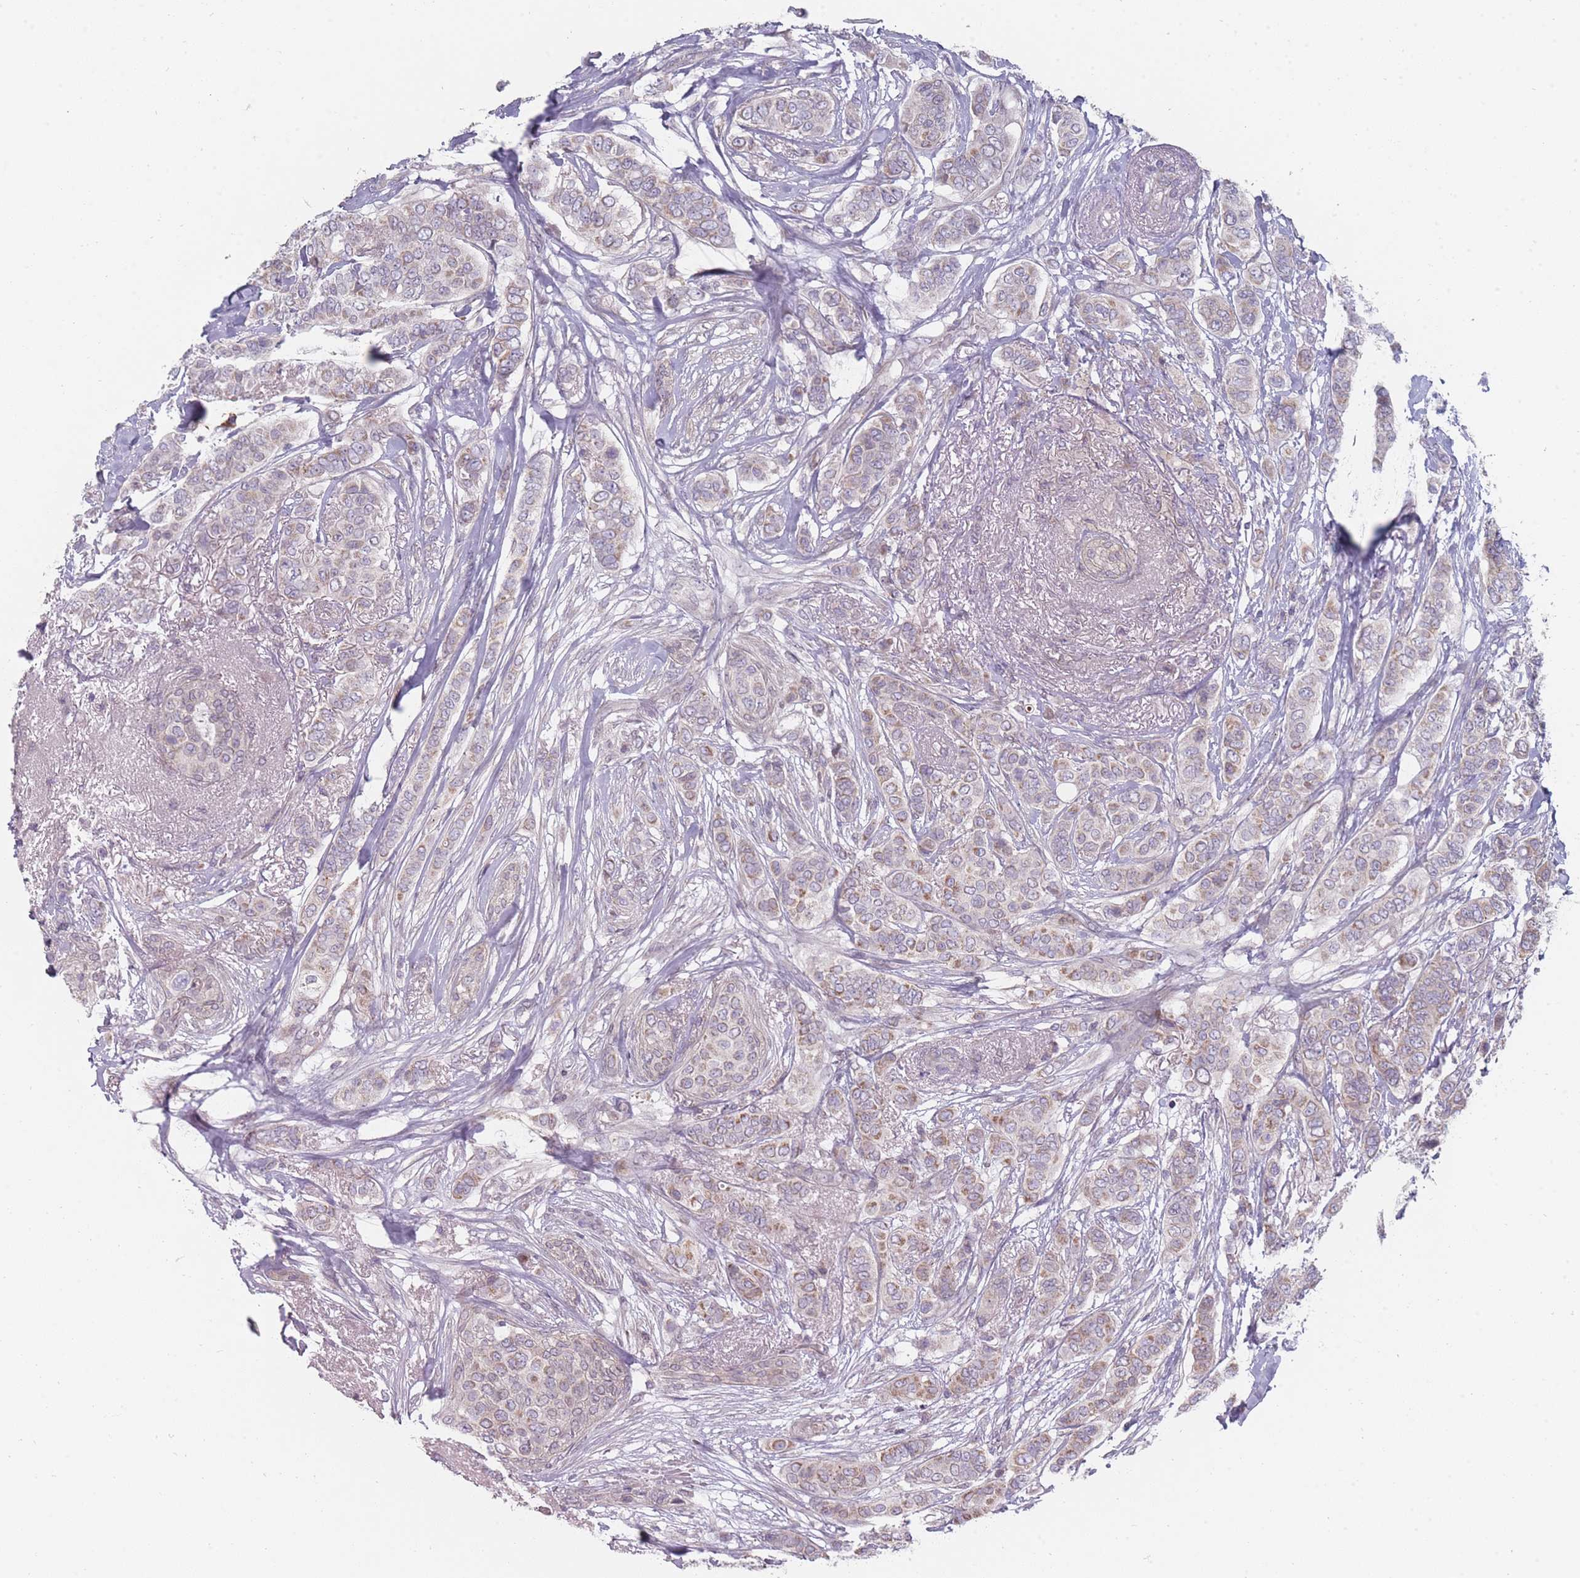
{"staining": {"intensity": "weak", "quantity": "25%-75%", "location": "cytoplasmic/membranous"}, "tissue": "breast cancer", "cell_type": "Tumor cells", "image_type": "cancer", "snomed": [{"axis": "morphology", "description": "Lobular carcinoma"}, {"axis": "topography", "description": "Breast"}], "caption": "Immunohistochemistry photomicrograph of neoplastic tissue: human lobular carcinoma (breast) stained using immunohistochemistry reveals low levels of weak protein expression localized specifically in the cytoplasmic/membranous of tumor cells, appearing as a cytoplasmic/membranous brown color.", "gene": "PCDH12", "patient": {"sex": "female", "age": 51}}